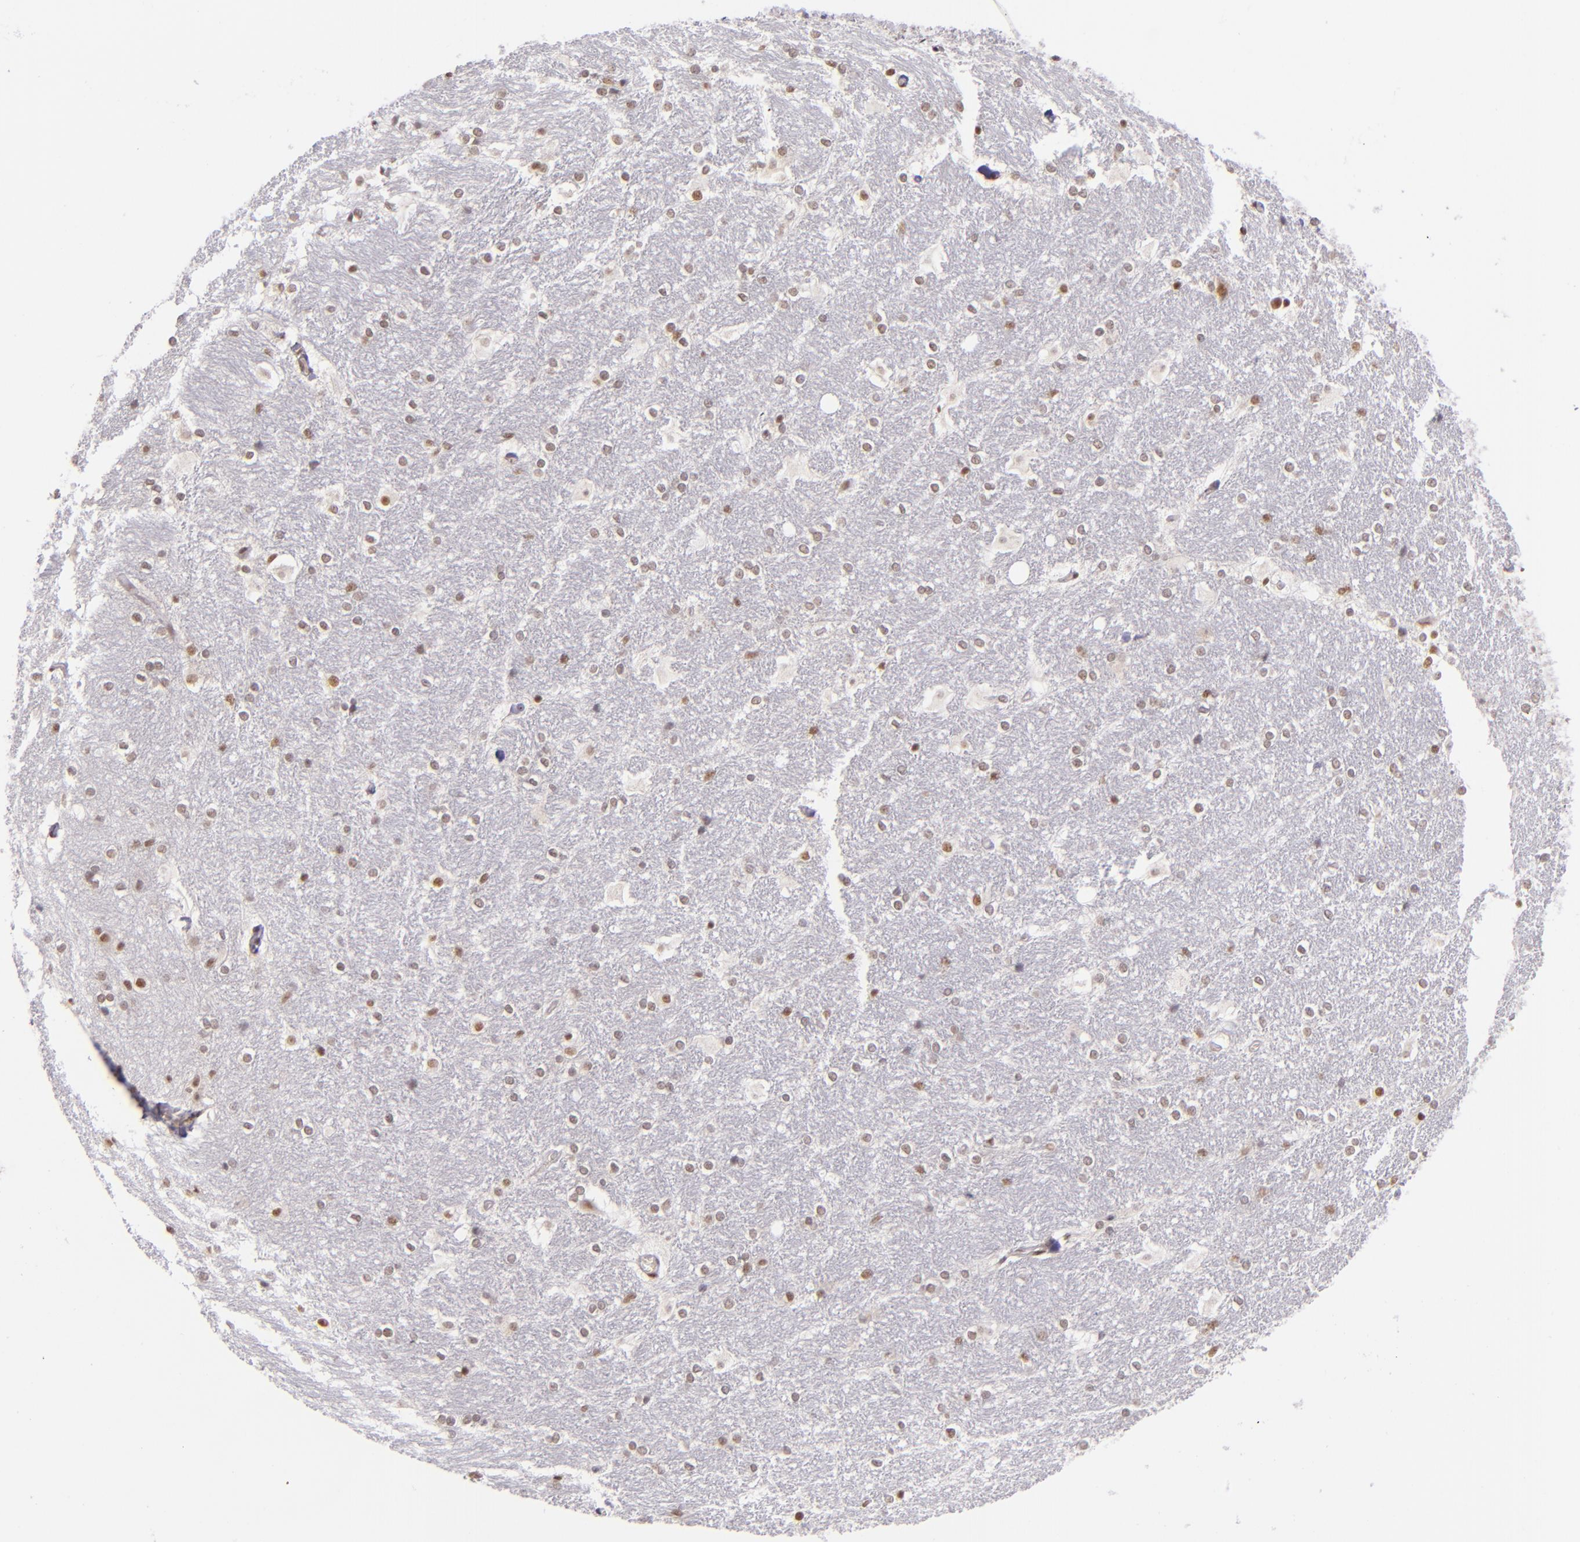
{"staining": {"intensity": "weak", "quantity": "25%-75%", "location": "nuclear"}, "tissue": "hippocampus", "cell_type": "Glial cells", "image_type": "normal", "snomed": [{"axis": "morphology", "description": "Normal tissue, NOS"}, {"axis": "topography", "description": "Hippocampus"}], "caption": "Brown immunohistochemical staining in normal hippocampus reveals weak nuclear expression in approximately 25%-75% of glial cells.", "gene": "ZNF148", "patient": {"sex": "female", "age": 19}}